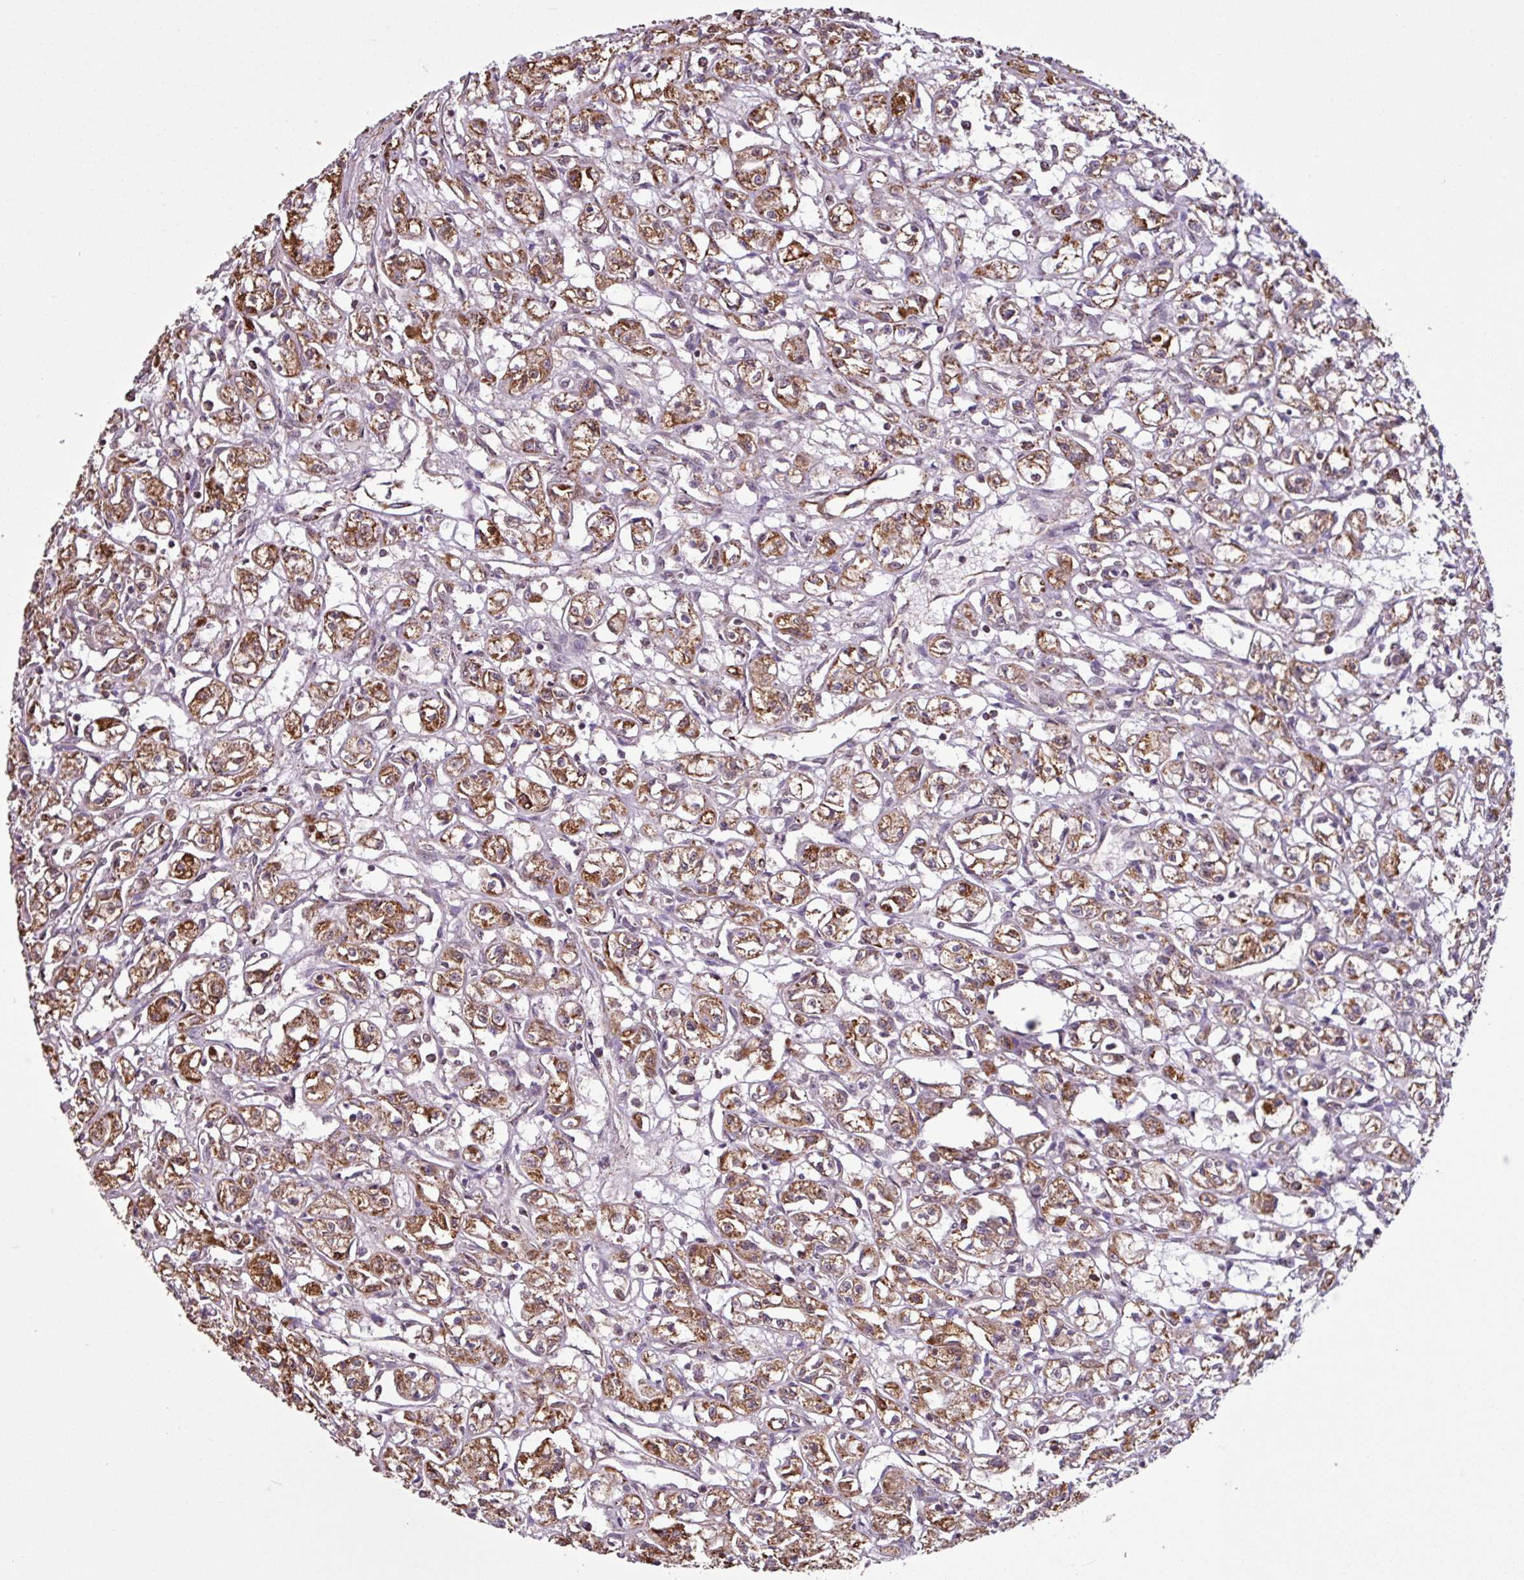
{"staining": {"intensity": "moderate", "quantity": ">75%", "location": "cytoplasmic/membranous"}, "tissue": "renal cancer", "cell_type": "Tumor cells", "image_type": "cancer", "snomed": [{"axis": "morphology", "description": "Adenocarcinoma, NOS"}, {"axis": "topography", "description": "Kidney"}], "caption": "Tumor cells demonstrate moderate cytoplasmic/membranous expression in about >75% of cells in renal adenocarcinoma.", "gene": "ALG8", "patient": {"sex": "male", "age": 56}}